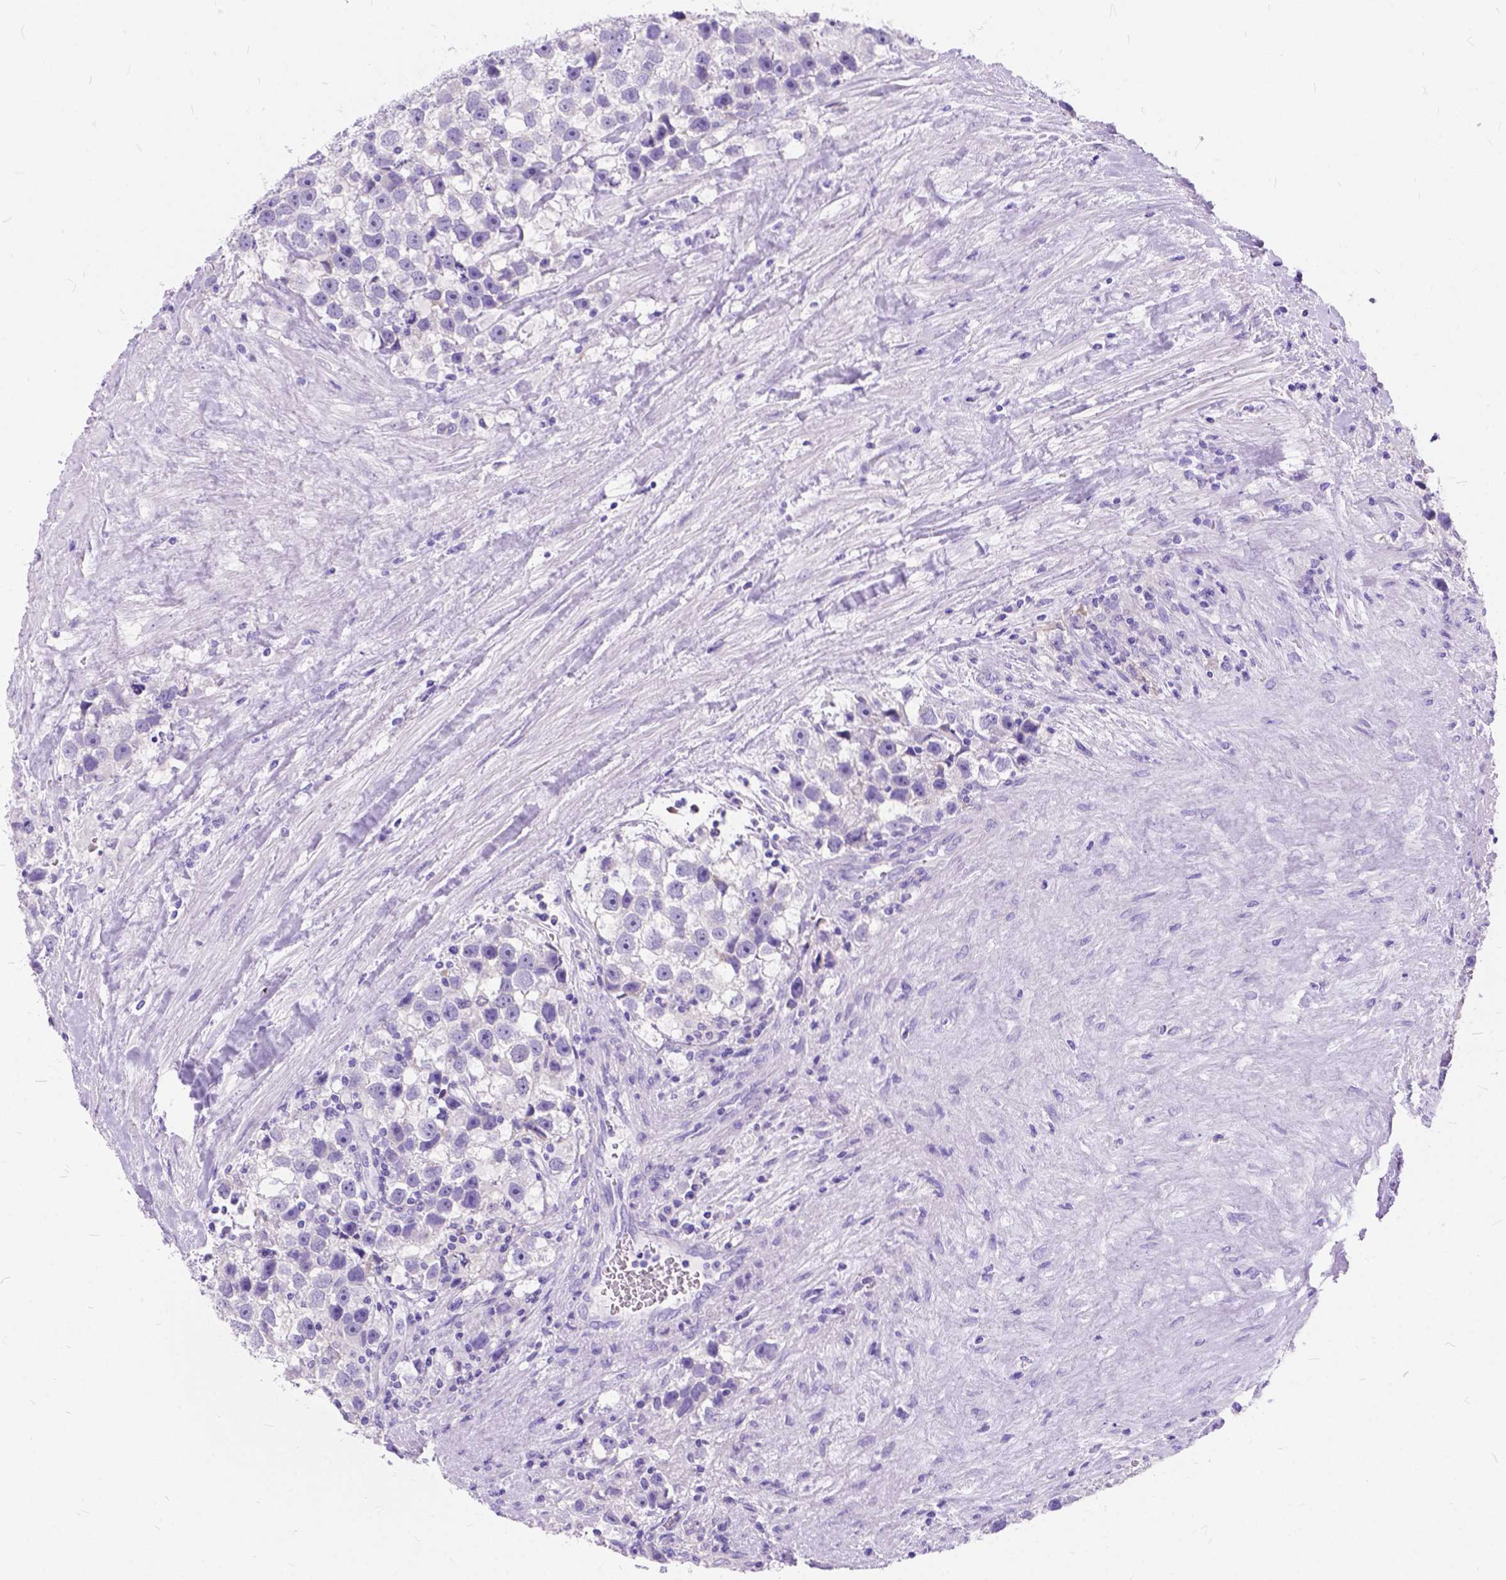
{"staining": {"intensity": "negative", "quantity": "none", "location": "none"}, "tissue": "testis cancer", "cell_type": "Tumor cells", "image_type": "cancer", "snomed": [{"axis": "morphology", "description": "Seminoma, NOS"}, {"axis": "topography", "description": "Testis"}], "caption": "This photomicrograph is of testis cancer stained with immunohistochemistry (IHC) to label a protein in brown with the nuclei are counter-stained blue. There is no staining in tumor cells.", "gene": "C1QTNF3", "patient": {"sex": "male", "age": 43}}